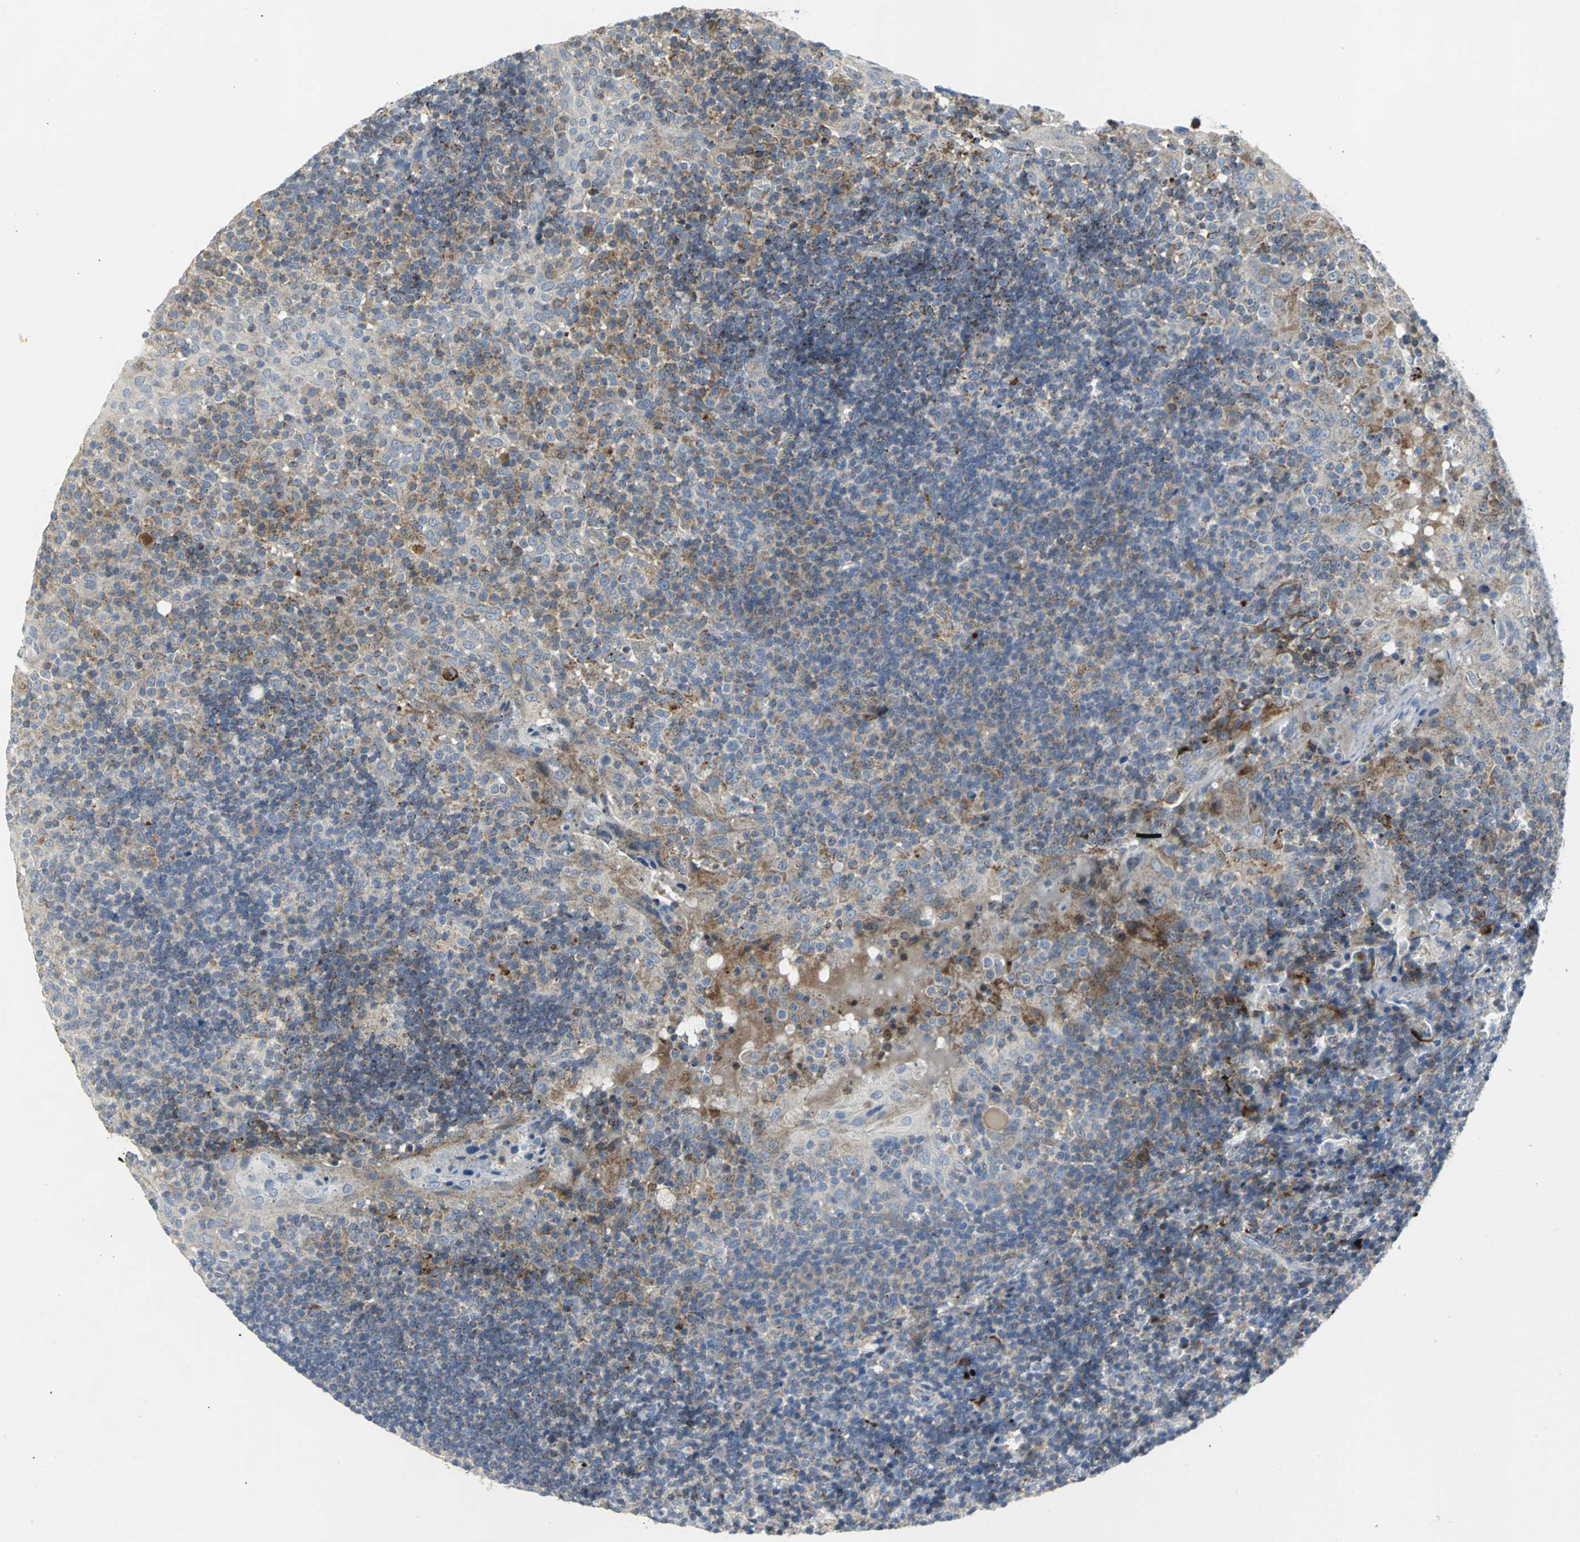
{"staining": {"intensity": "weak", "quantity": "25%-75%", "location": "cytoplasmic/membranous"}, "tissue": "tonsil", "cell_type": "Germinal center cells", "image_type": "normal", "snomed": [{"axis": "morphology", "description": "Normal tissue, NOS"}, {"axis": "topography", "description": "Tonsil"}], "caption": "Human tonsil stained with a brown dye displays weak cytoplasmic/membranous positive staining in approximately 25%-75% of germinal center cells.", "gene": "SPPL2B", "patient": {"sex": "female", "age": 40}}